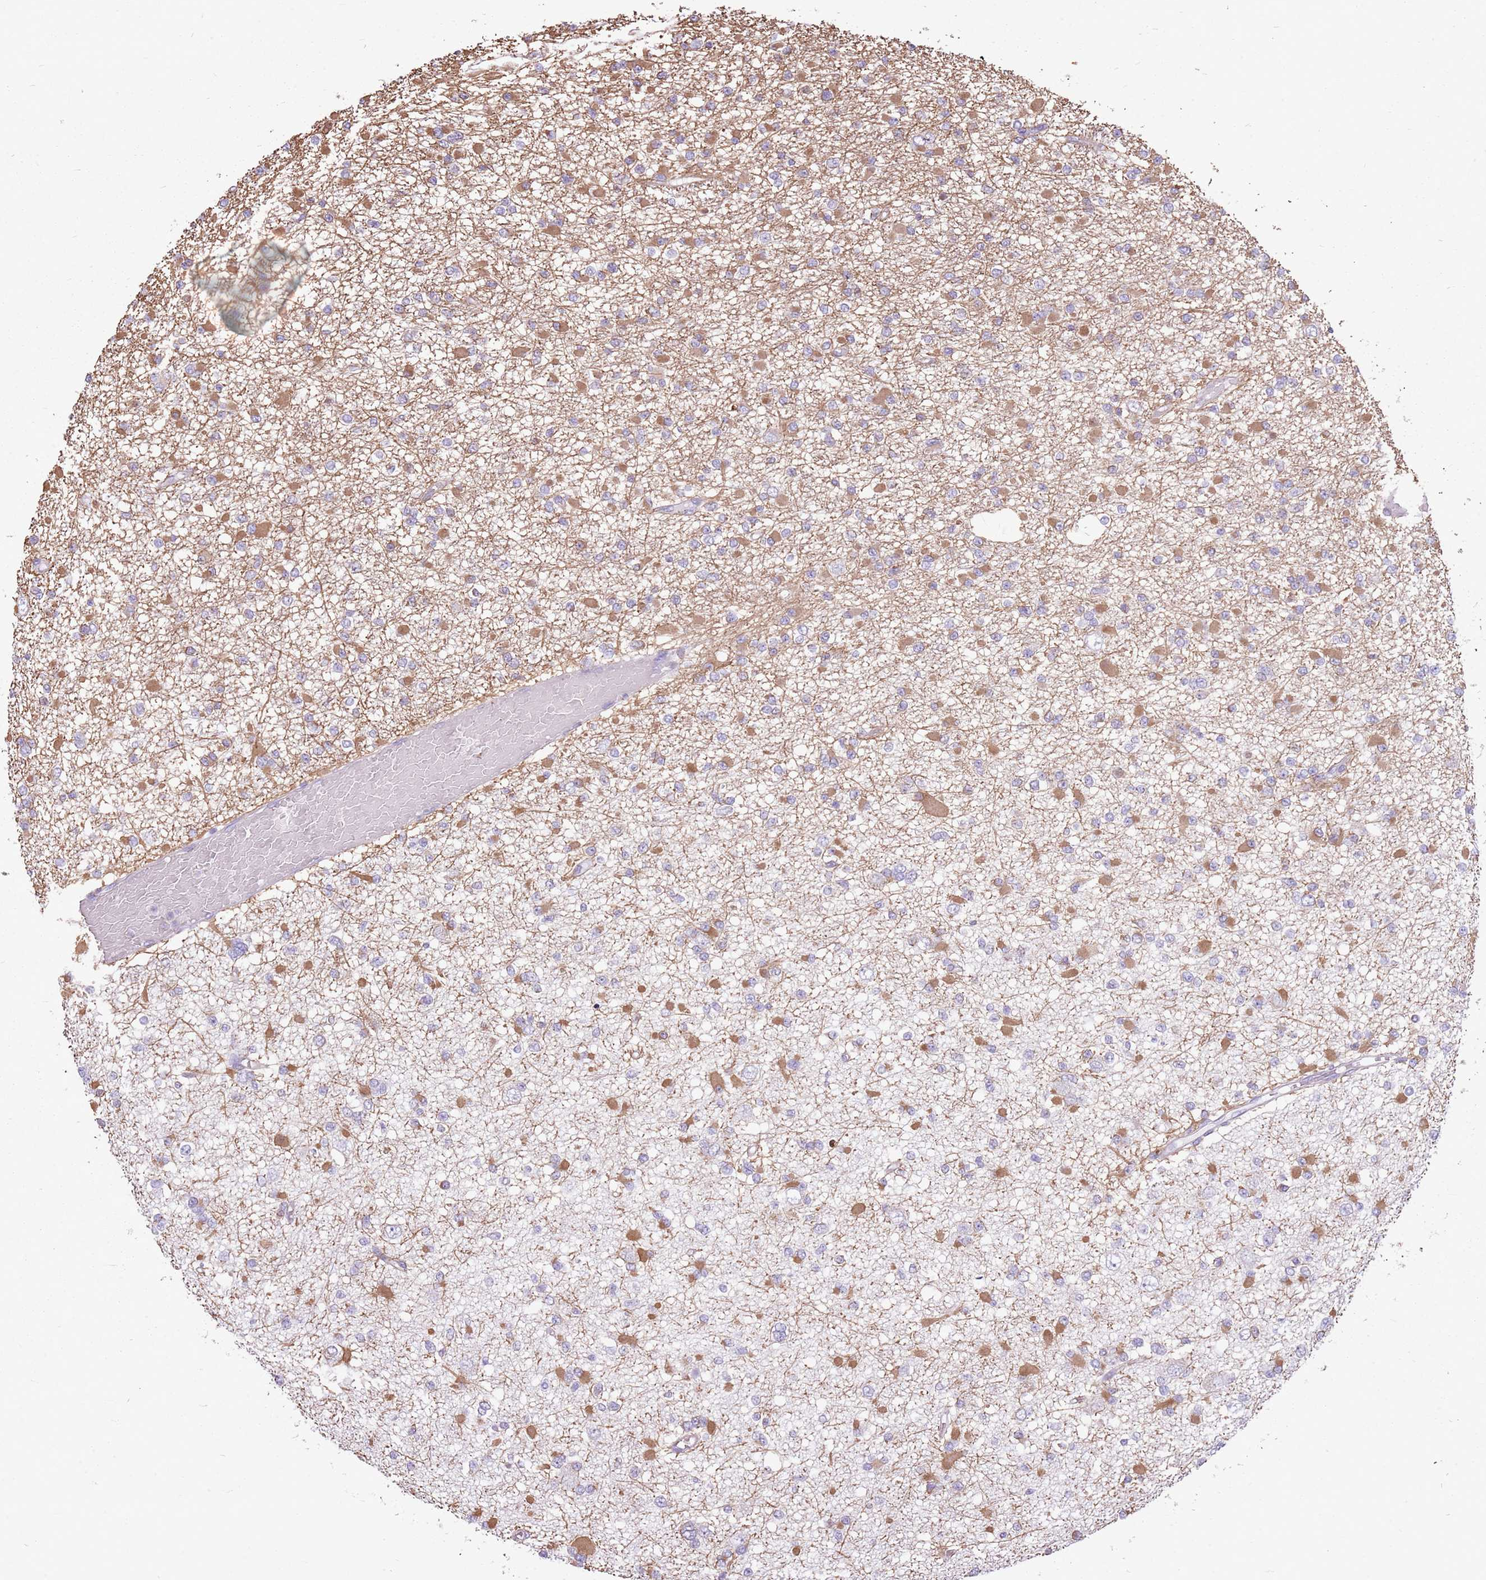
{"staining": {"intensity": "moderate", "quantity": "<25%", "location": "cytoplasmic/membranous"}, "tissue": "glioma", "cell_type": "Tumor cells", "image_type": "cancer", "snomed": [{"axis": "morphology", "description": "Glioma, malignant, Low grade"}, {"axis": "topography", "description": "Brain"}], "caption": "Immunohistochemical staining of human glioma demonstrates low levels of moderate cytoplasmic/membranous positivity in about <25% of tumor cells.", "gene": "KCTD19", "patient": {"sex": "female", "age": 22}}